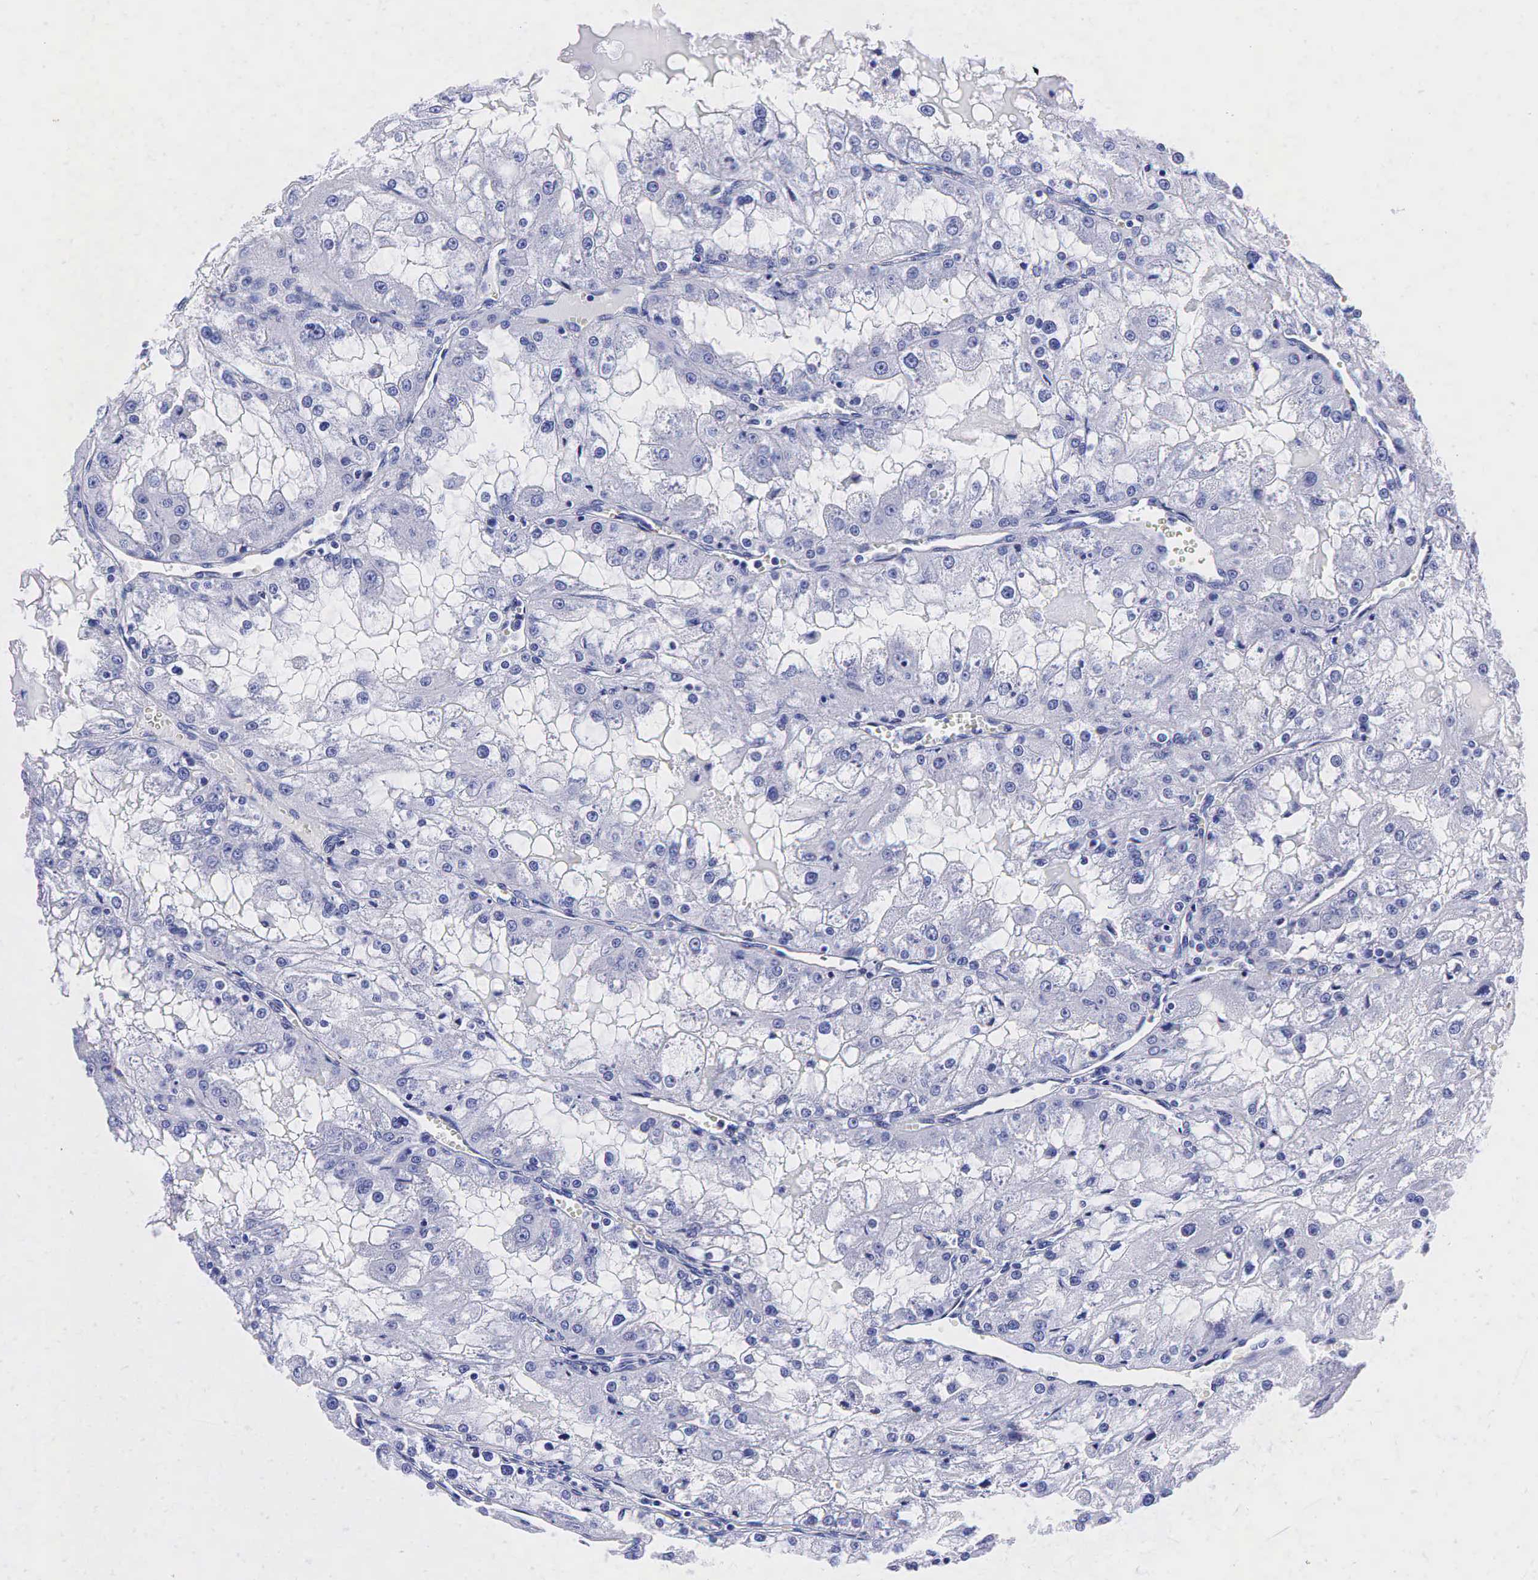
{"staining": {"intensity": "negative", "quantity": "none", "location": "none"}, "tissue": "renal cancer", "cell_type": "Tumor cells", "image_type": "cancer", "snomed": [{"axis": "morphology", "description": "Adenocarcinoma, NOS"}, {"axis": "topography", "description": "Kidney"}], "caption": "DAB immunohistochemical staining of human adenocarcinoma (renal) exhibits no significant staining in tumor cells.", "gene": "TG", "patient": {"sex": "female", "age": 74}}